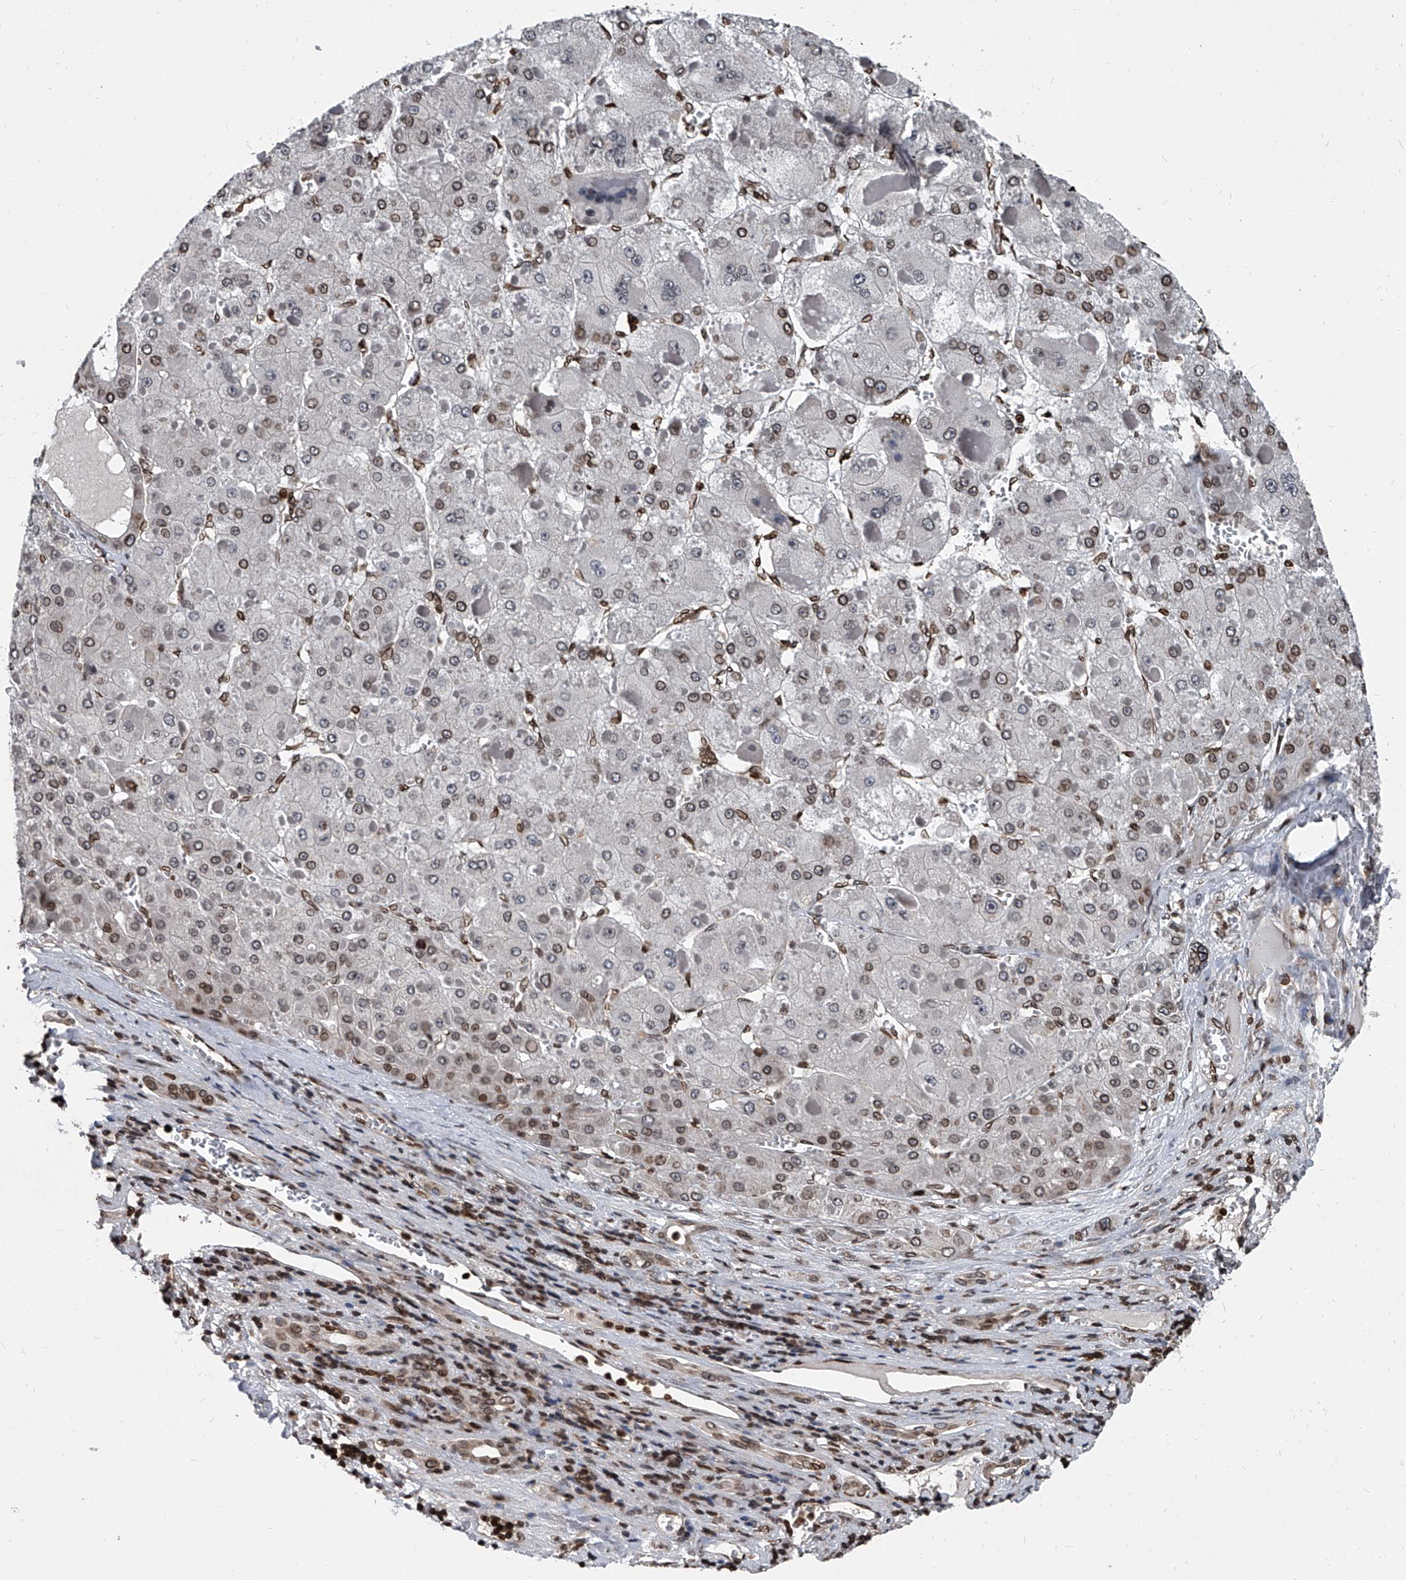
{"staining": {"intensity": "moderate", "quantity": "25%-75%", "location": "cytoplasmic/membranous,nuclear"}, "tissue": "liver cancer", "cell_type": "Tumor cells", "image_type": "cancer", "snomed": [{"axis": "morphology", "description": "Carcinoma, Hepatocellular, NOS"}, {"axis": "topography", "description": "Liver"}], "caption": "Immunohistochemistry (DAB) staining of hepatocellular carcinoma (liver) displays moderate cytoplasmic/membranous and nuclear protein positivity in approximately 25%-75% of tumor cells.", "gene": "PHF20", "patient": {"sex": "female", "age": 73}}